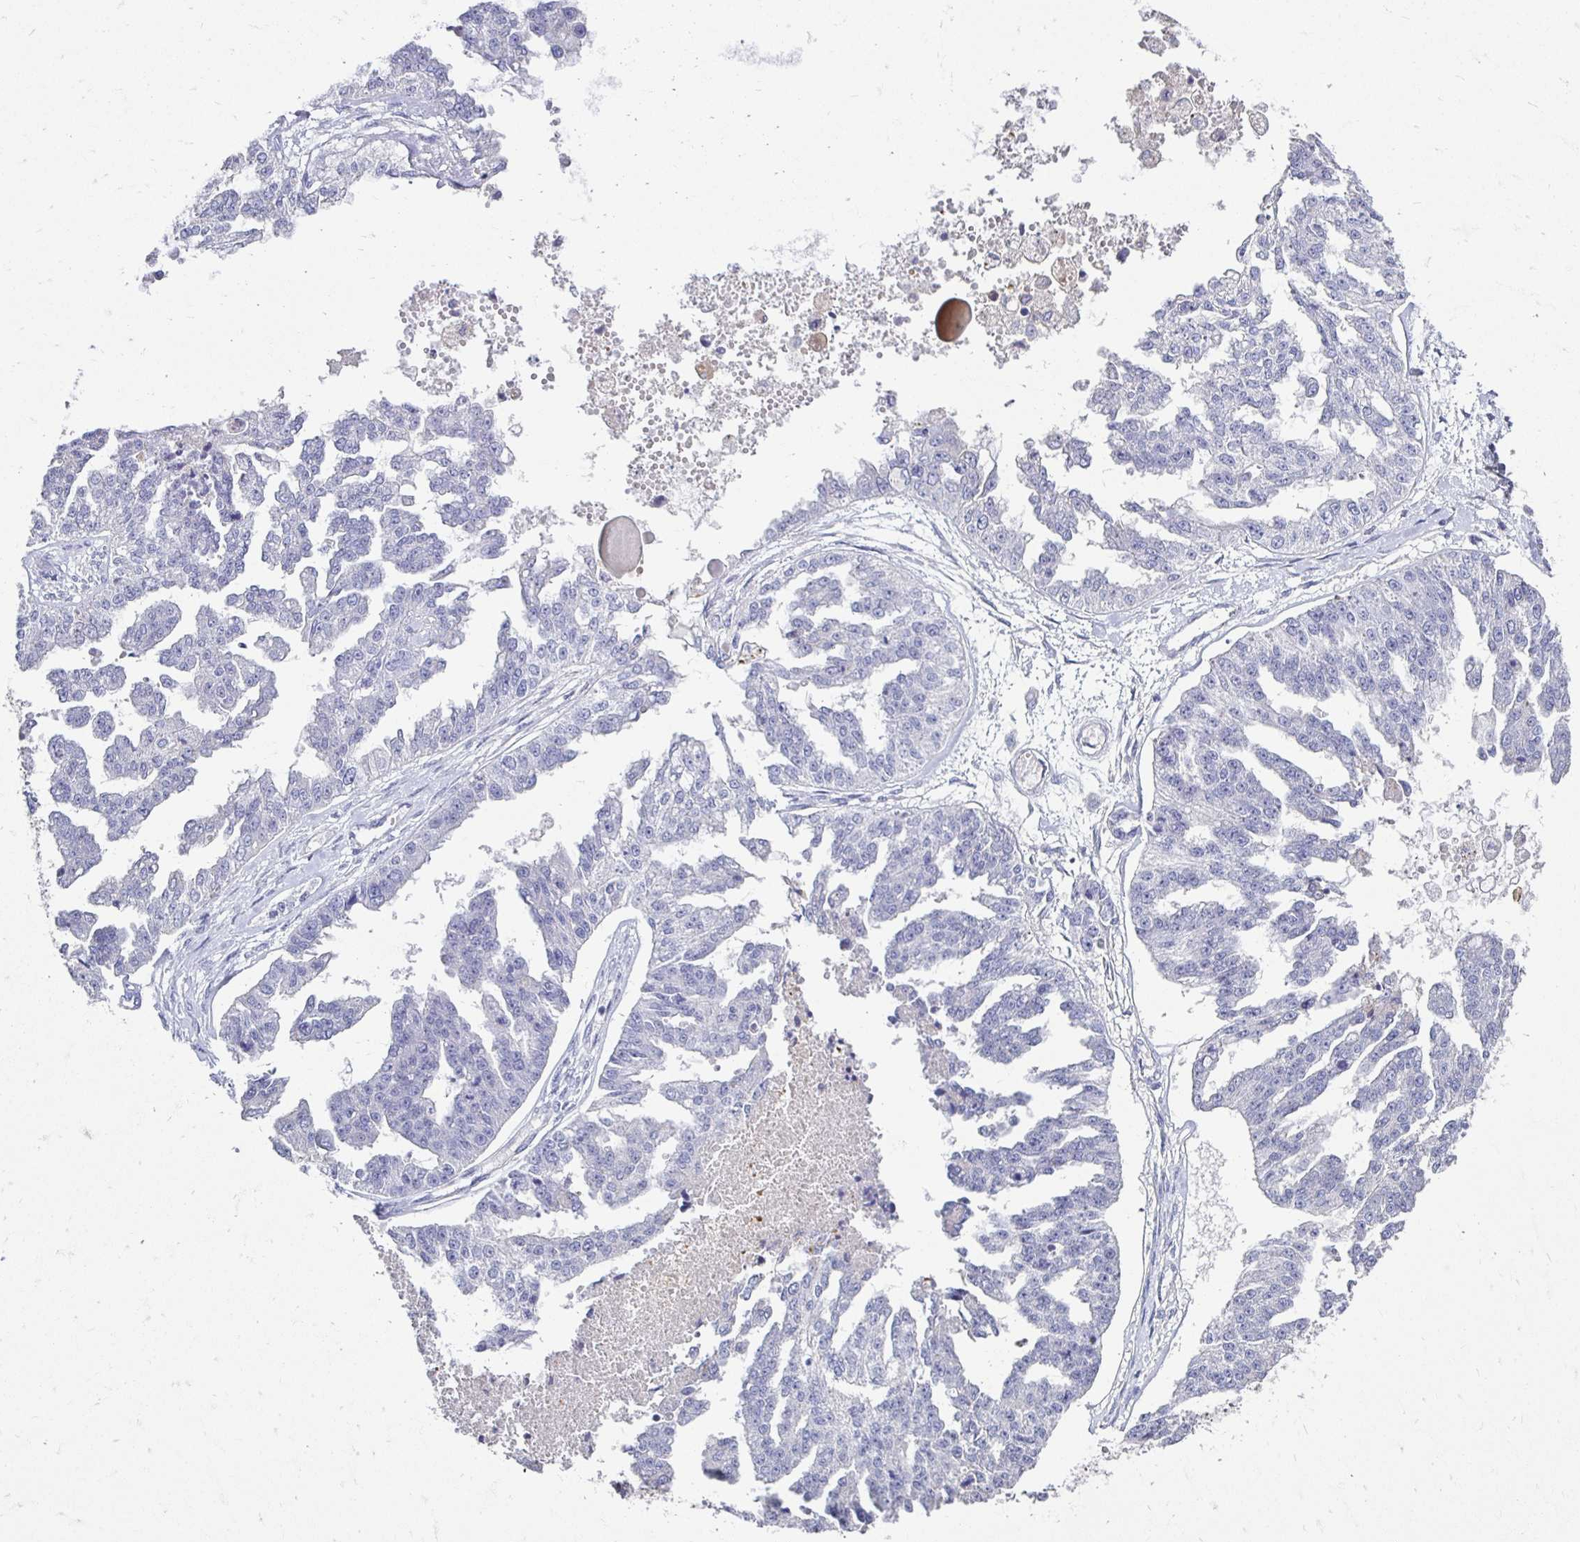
{"staining": {"intensity": "negative", "quantity": "none", "location": "none"}, "tissue": "ovarian cancer", "cell_type": "Tumor cells", "image_type": "cancer", "snomed": [{"axis": "morphology", "description": "Cystadenocarcinoma, serous, NOS"}, {"axis": "topography", "description": "Ovary"}], "caption": "The micrograph exhibits no significant staining in tumor cells of ovarian cancer.", "gene": "AKAP6", "patient": {"sex": "female", "age": 58}}